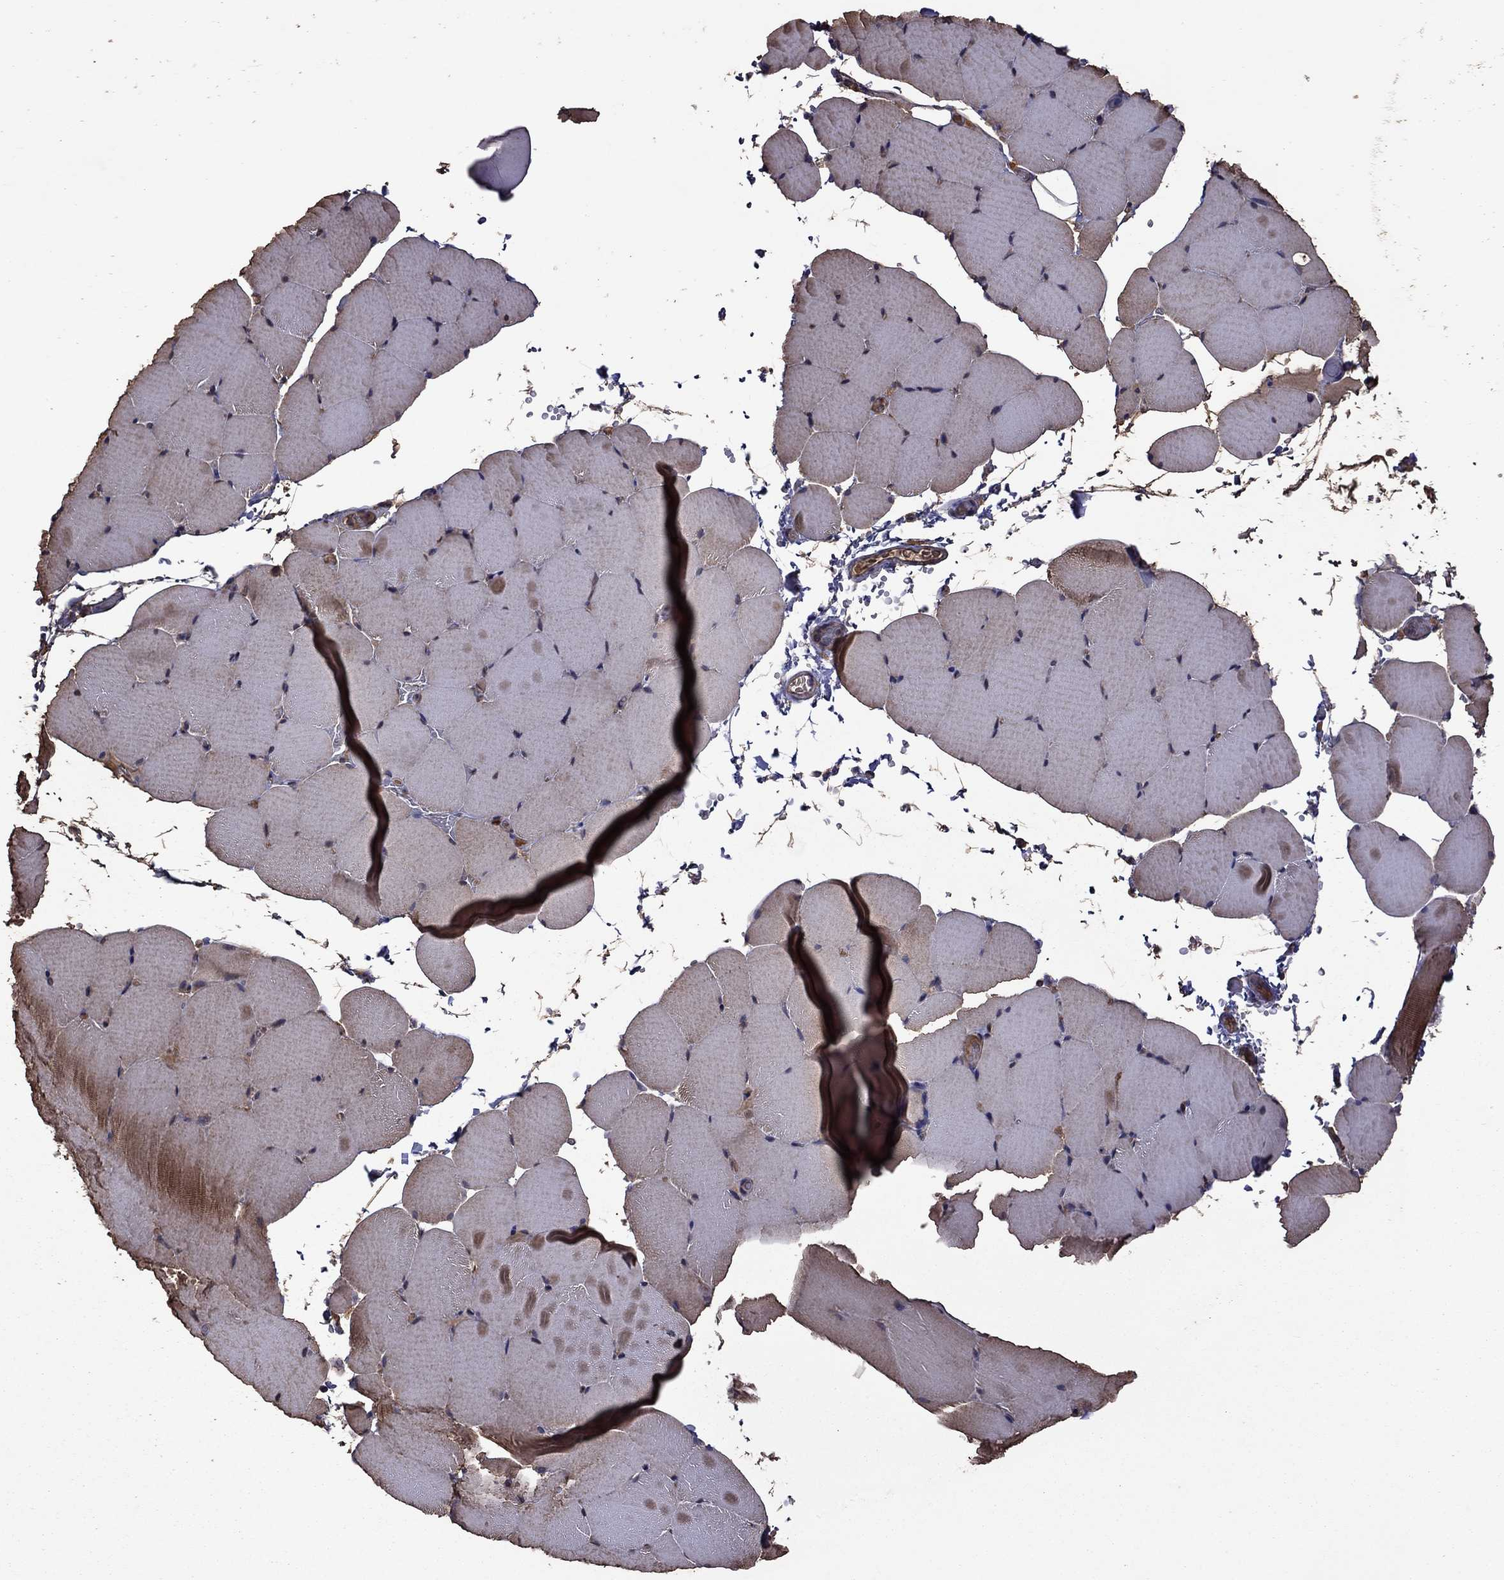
{"staining": {"intensity": "moderate", "quantity": "25%-75%", "location": "cytoplasmic/membranous"}, "tissue": "skeletal muscle", "cell_type": "Myocytes", "image_type": "normal", "snomed": [{"axis": "morphology", "description": "Normal tissue, NOS"}, {"axis": "topography", "description": "Skeletal muscle"}], "caption": "DAB immunohistochemical staining of normal skeletal muscle shows moderate cytoplasmic/membranous protein expression in about 25%-75% of myocytes.", "gene": "SERPINA5", "patient": {"sex": "female", "age": 37}}